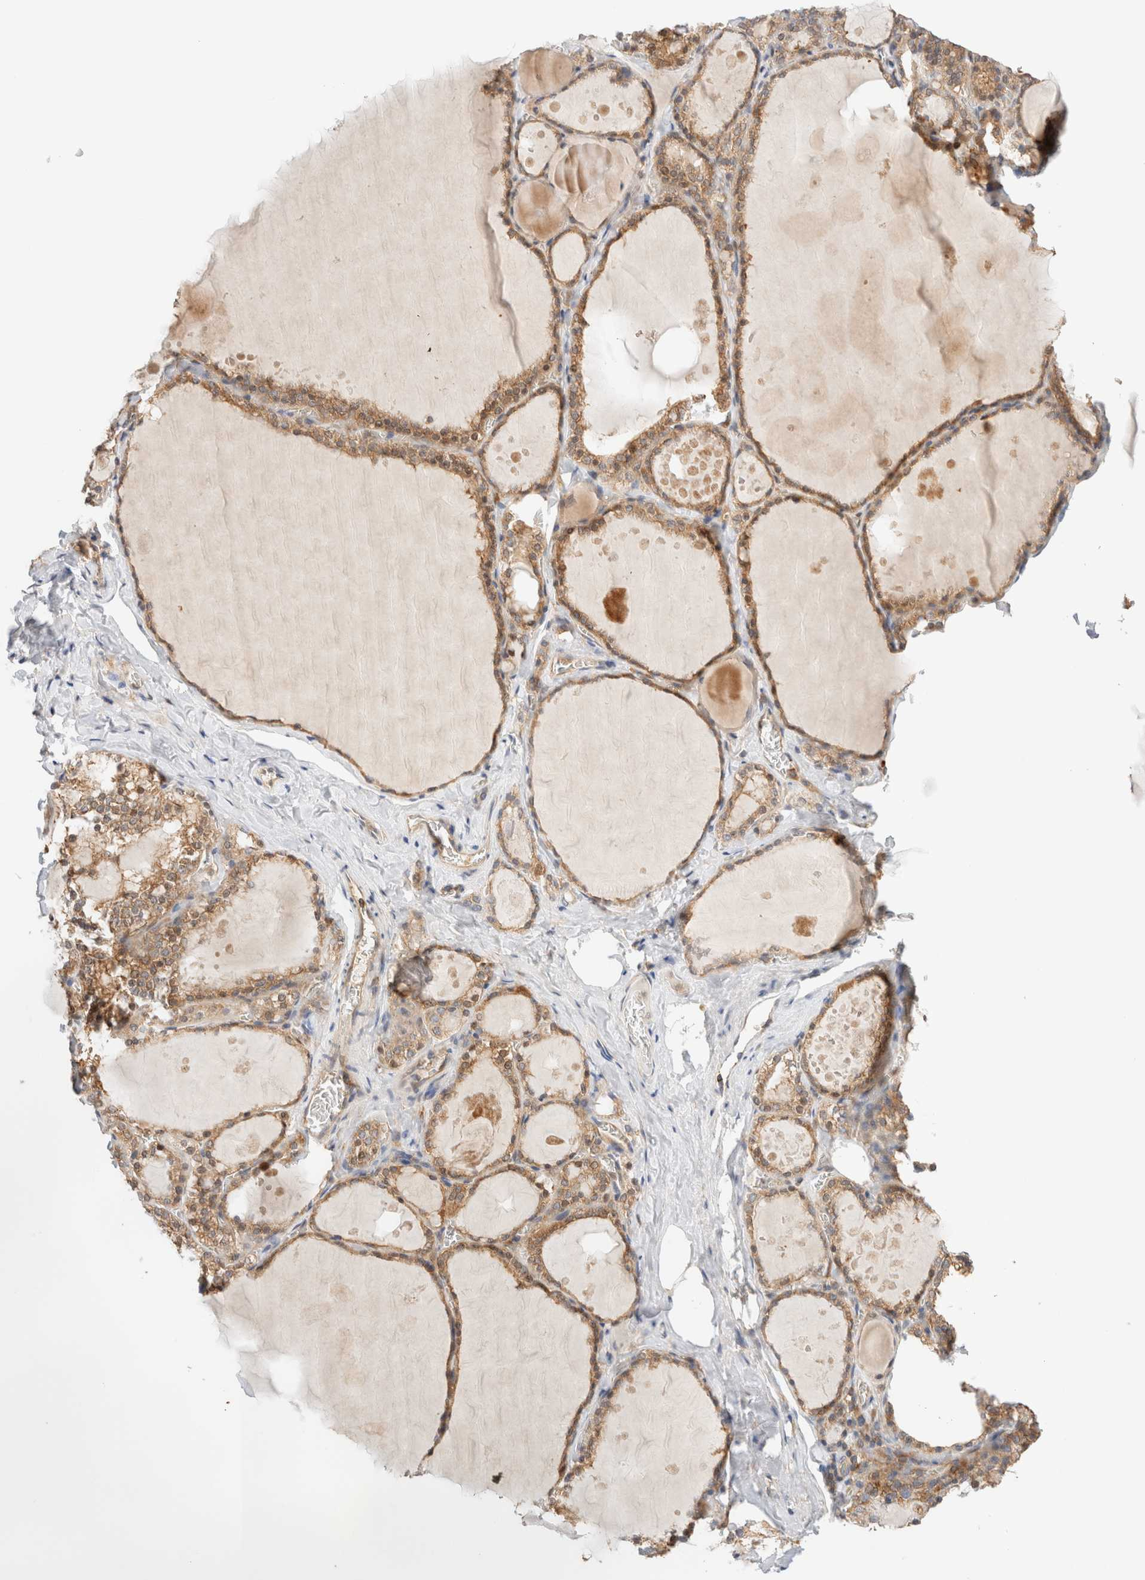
{"staining": {"intensity": "moderate", "quantity": ">75%", "location": "cytoplasmic/membranous"}, "tissue": "thyroid gland", "cell_type": "Glandular cells", "image_type": "normal", "snomed": [{"axis": "morphology", "description": "Normal tissue, NOS"}, {"axis": "topography", "description": "Thyroid gland"}], "caption": "Normal thyroid gland exhibits moderate cytoplasmic/membranous expression in approximately >75% of glandular cells, visualized by immunohistochemistry. Ihc stains the protein of interest in brown and the nuclei are stained blue.", "gene": "RABEP1", "patient": {"sex": "male", "age": 56}}